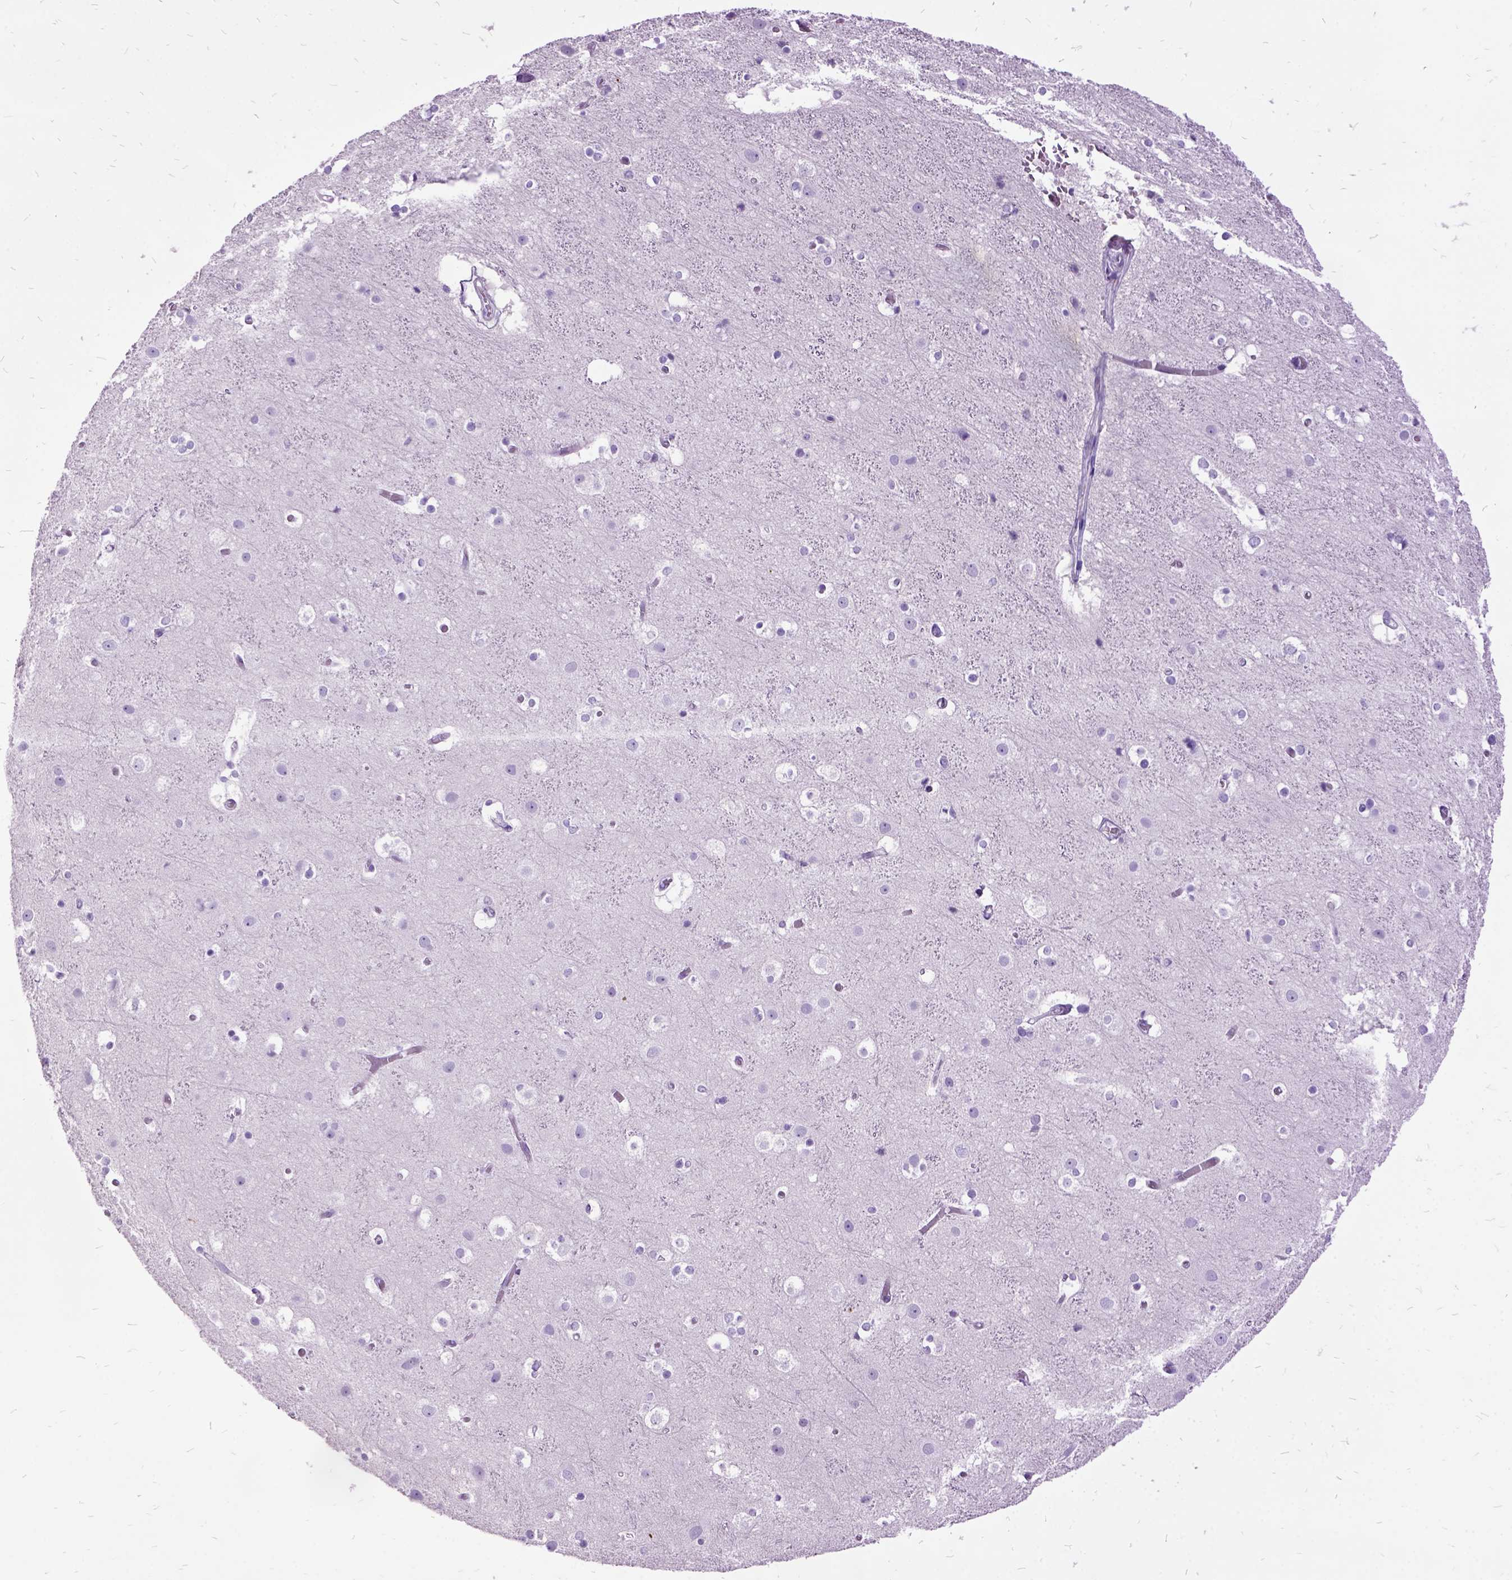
{"staining": {"intensity": "negative", "quantity": "none", "location": "none"}, "tissue": "cerebral cortex", "cell_type": "Endothelial cells", "image_type": "normal", "snomed": [{"axis": "morphology", "description": "Normal tissue, NOS"}, {"axis": "topography", "description": "Cerebral cortex"}], "caption": "A high-resolution micrograph shows immunohistochemistry (IHC) staining of normal cerebral cortex, which demonstrates no significant positivity in endothelial cells.", "gene": "MME", "patient": {"sex": "female", "age": 52}}